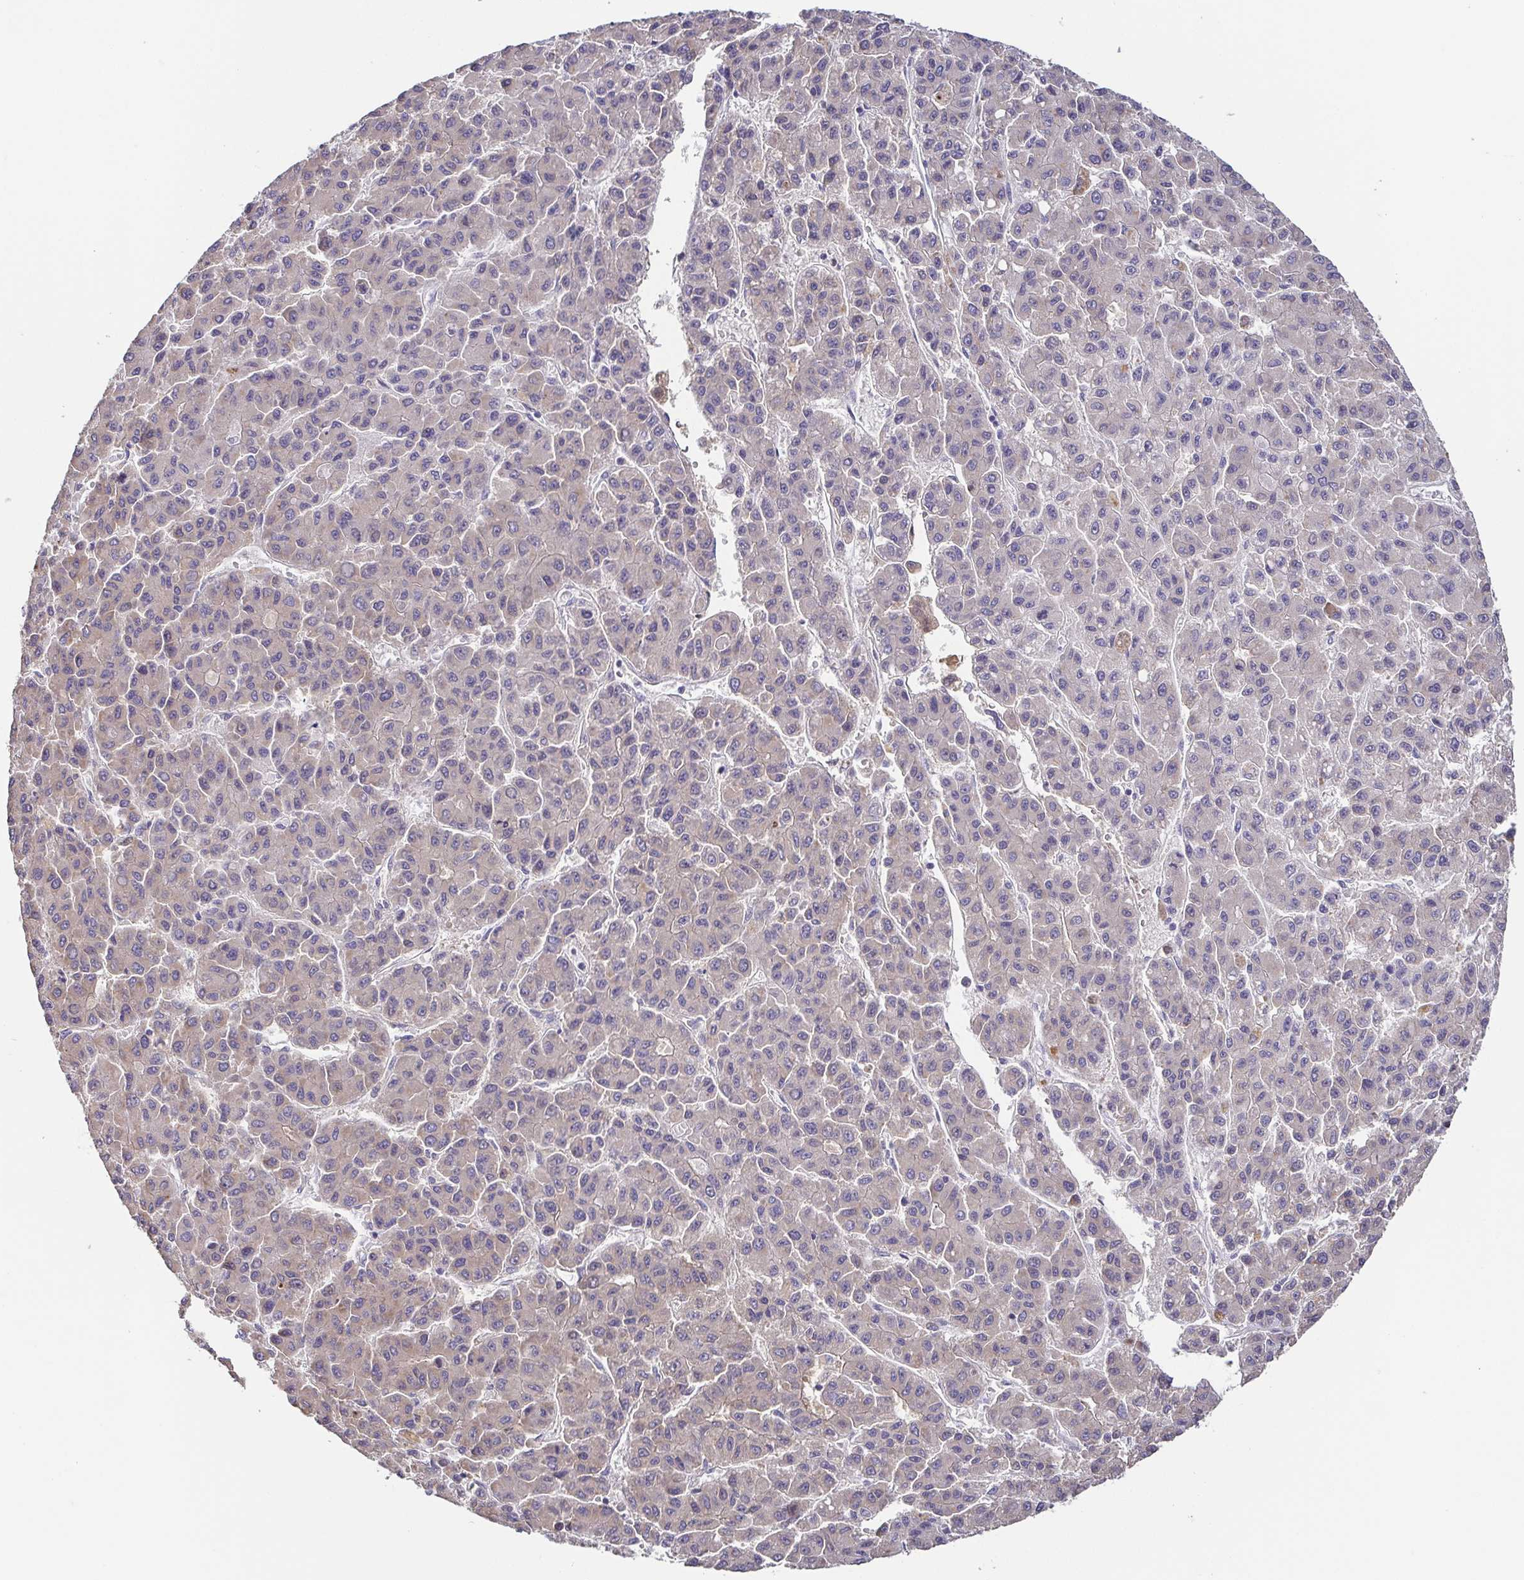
{"staining": {"intensity": "negative", "quantity": "none", "location": "none"}, "tissue": "liver cancer", "cell_type": "Tumor cells", "image_type": "cancer", "snomed": [{"axis": "morphology", "description": "Carcinoma, Hepatocellular, NOS"}, {"axis": "topography", "description": "Liver"}], "caption": "Immunohistochemical staining of human hepatocellular carcinoma (liver) exhibits no significant staining in tumor cells. The staining was performed using DAB to visualize the protein expression in brown, while the nuclei were stained in blue with hematoxylin (Magnification: 20x).", "gene": "EIF3D", "patient": {"sex": "male", "age": 70}}